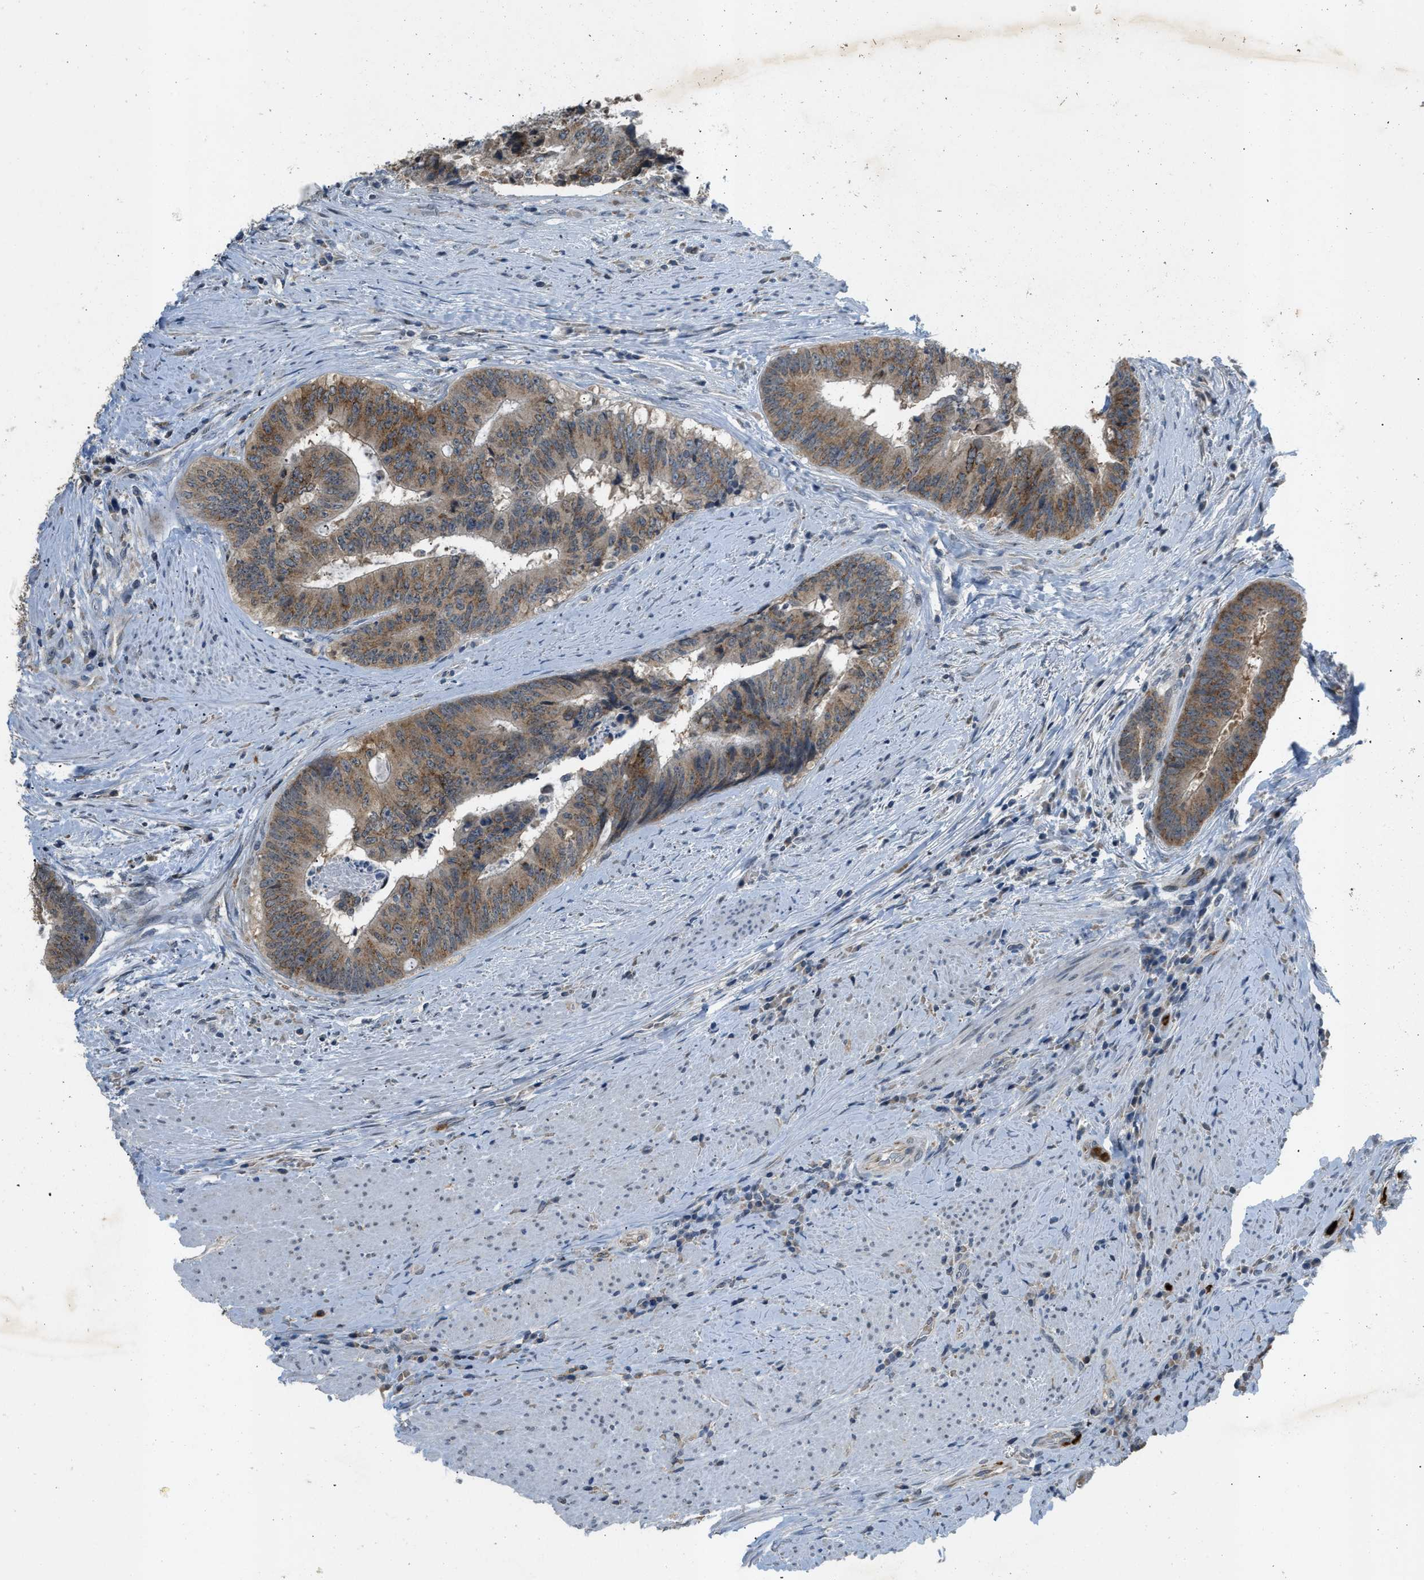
{"staining": {"intensity": "moderate", "quantity": "25%-75%", "location": "cytoplasmic/membranous"}, "tissue": "colorectal cancer", "cell_type": "Tumor cells", "image_type": "cancer", "snomed": [{"axis": "morphology", "description": "Adenocarcinoma, NOS"}, {"axis": "topography", "description": "Rectum"}], "caption": "Colorectal cancer (adenocarcinoma) was stained to show a protein in brown. There is medium levels of moderate cytoplasmic/membranous expression in approximately 25%-75% of tumor cells.", "gene": "TOMM34", "patient": {"sex": "male", "age": 72}}